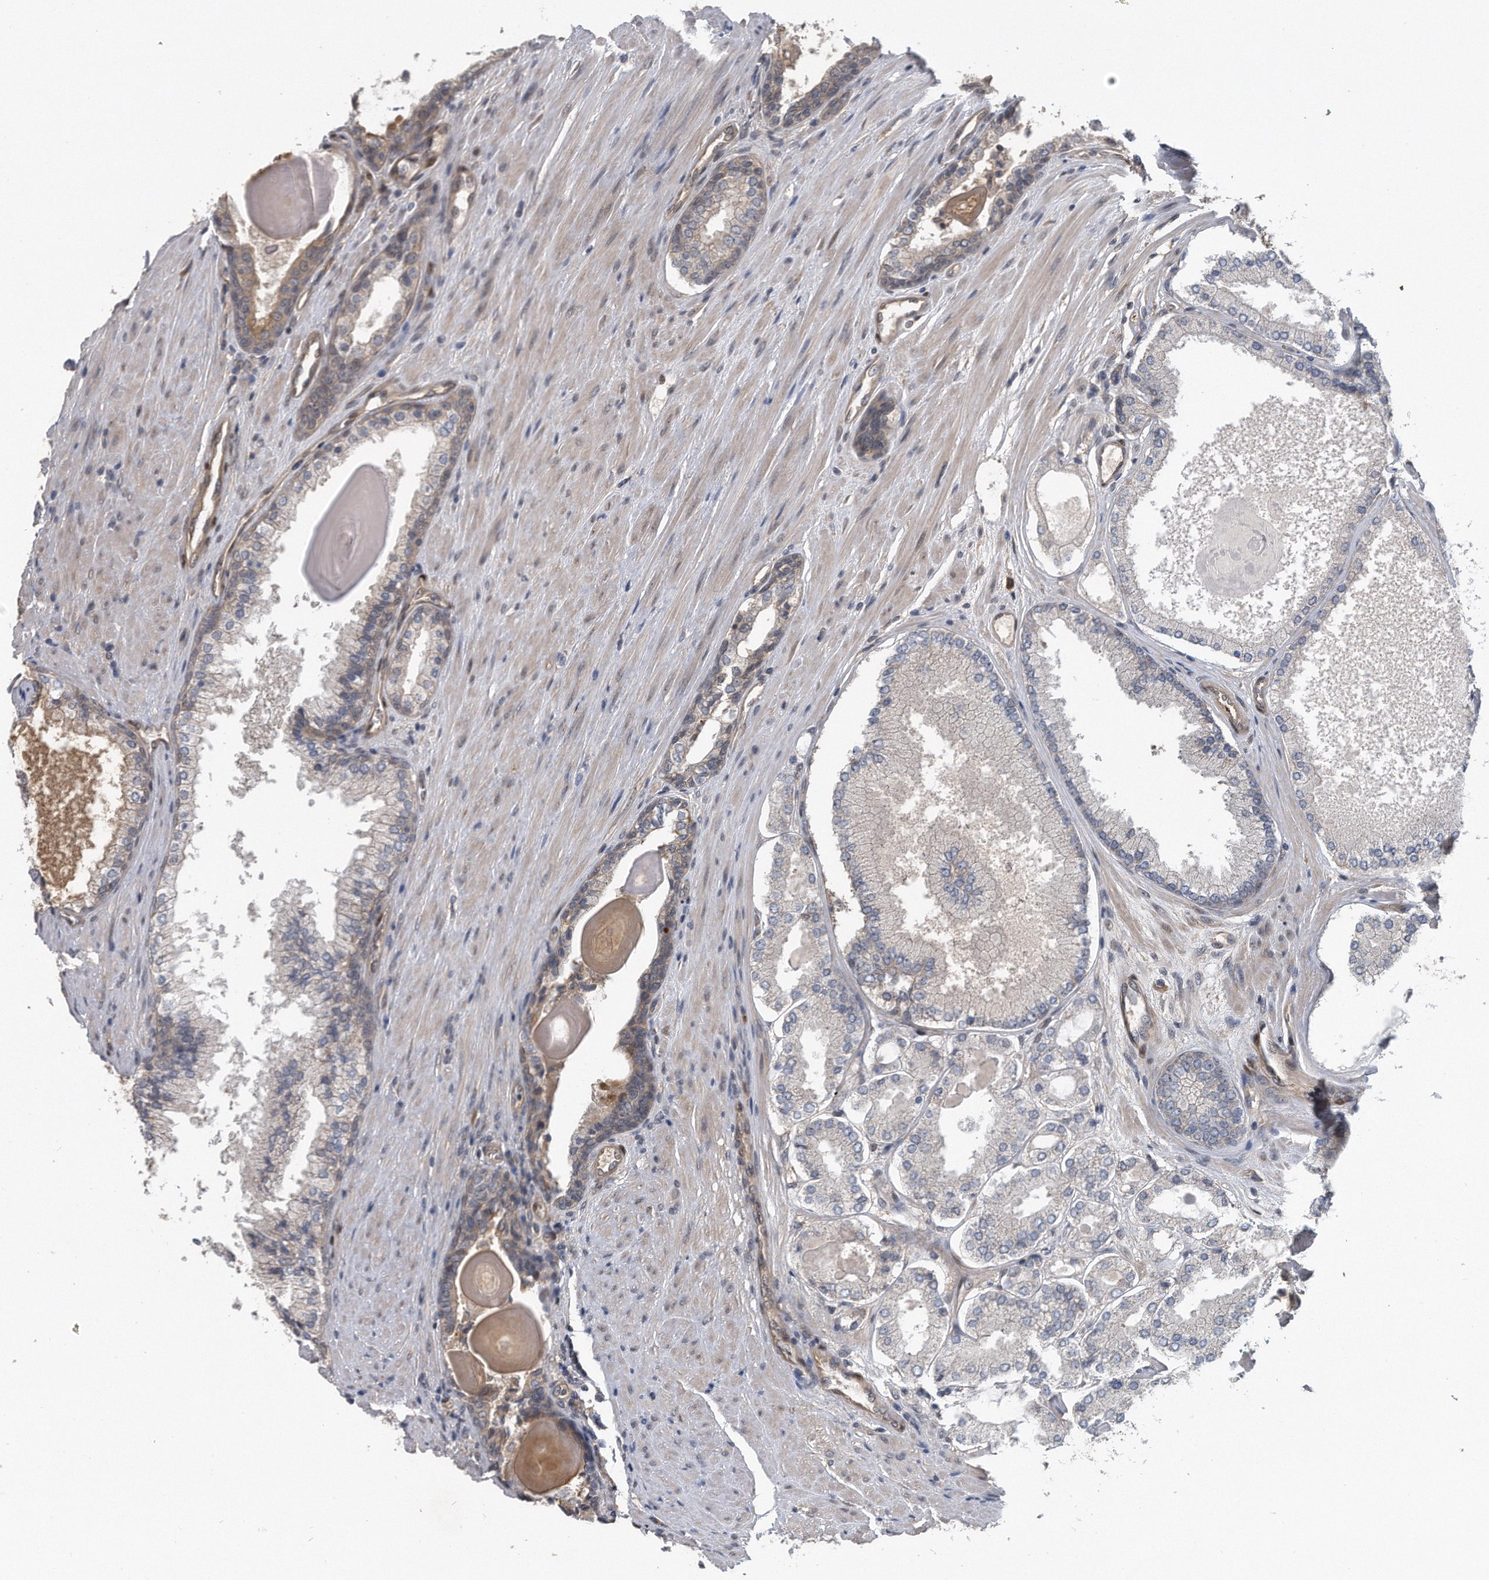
{"staining": {"intensity": "negative", "quantity": "none", "location": "none"}, "tissue": "prostate cancer", "cell_type": "Tumor cells", "image_type": "cancer", "snomed": [{"axis": "morphology", "description": "Adenocarcinoma, High grade"}, {"axis": "topography", "description": "Prostate"}], "caption": "Prostate cancer was stained to show a protein in brown. There is no significant positivity in tumor cells.", "gene": "ZNF79", "patient": {"sex": "male", "age": 60}}